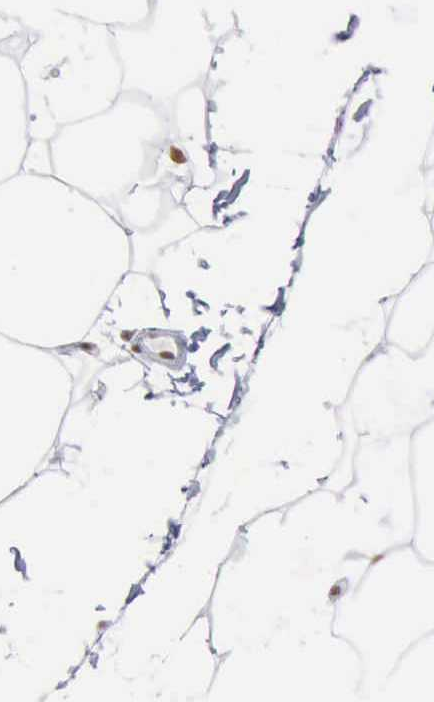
{"staining": {"intensity": "moderate", "quantity": ">75%", "location": "nuclear"}, "tissue": "adipose tissue", "cell_type": "Adipocytes", "image_type": "normal", "snomed": [{"axis": "morphology", "description": "Normal tissue, NOS"}, {"axis": "morphology", "description": "Duct carcinoma"}, {"axis": "topography", "description": "Breast"}, {"axis": "topography", "description": "Adipose tissue"}], "caption": "Protein positivity by immunohistochemistry exhibits moderate nuclear staining in approximately >75% of adipocytes in benign adipose tissue. The staining was performed using DAB, with brown indicating positive protein expression. Nuclei are stained blue with hematoxylin.", "gene": "XPA", "patient": {"sex": "female", "age": 37}}